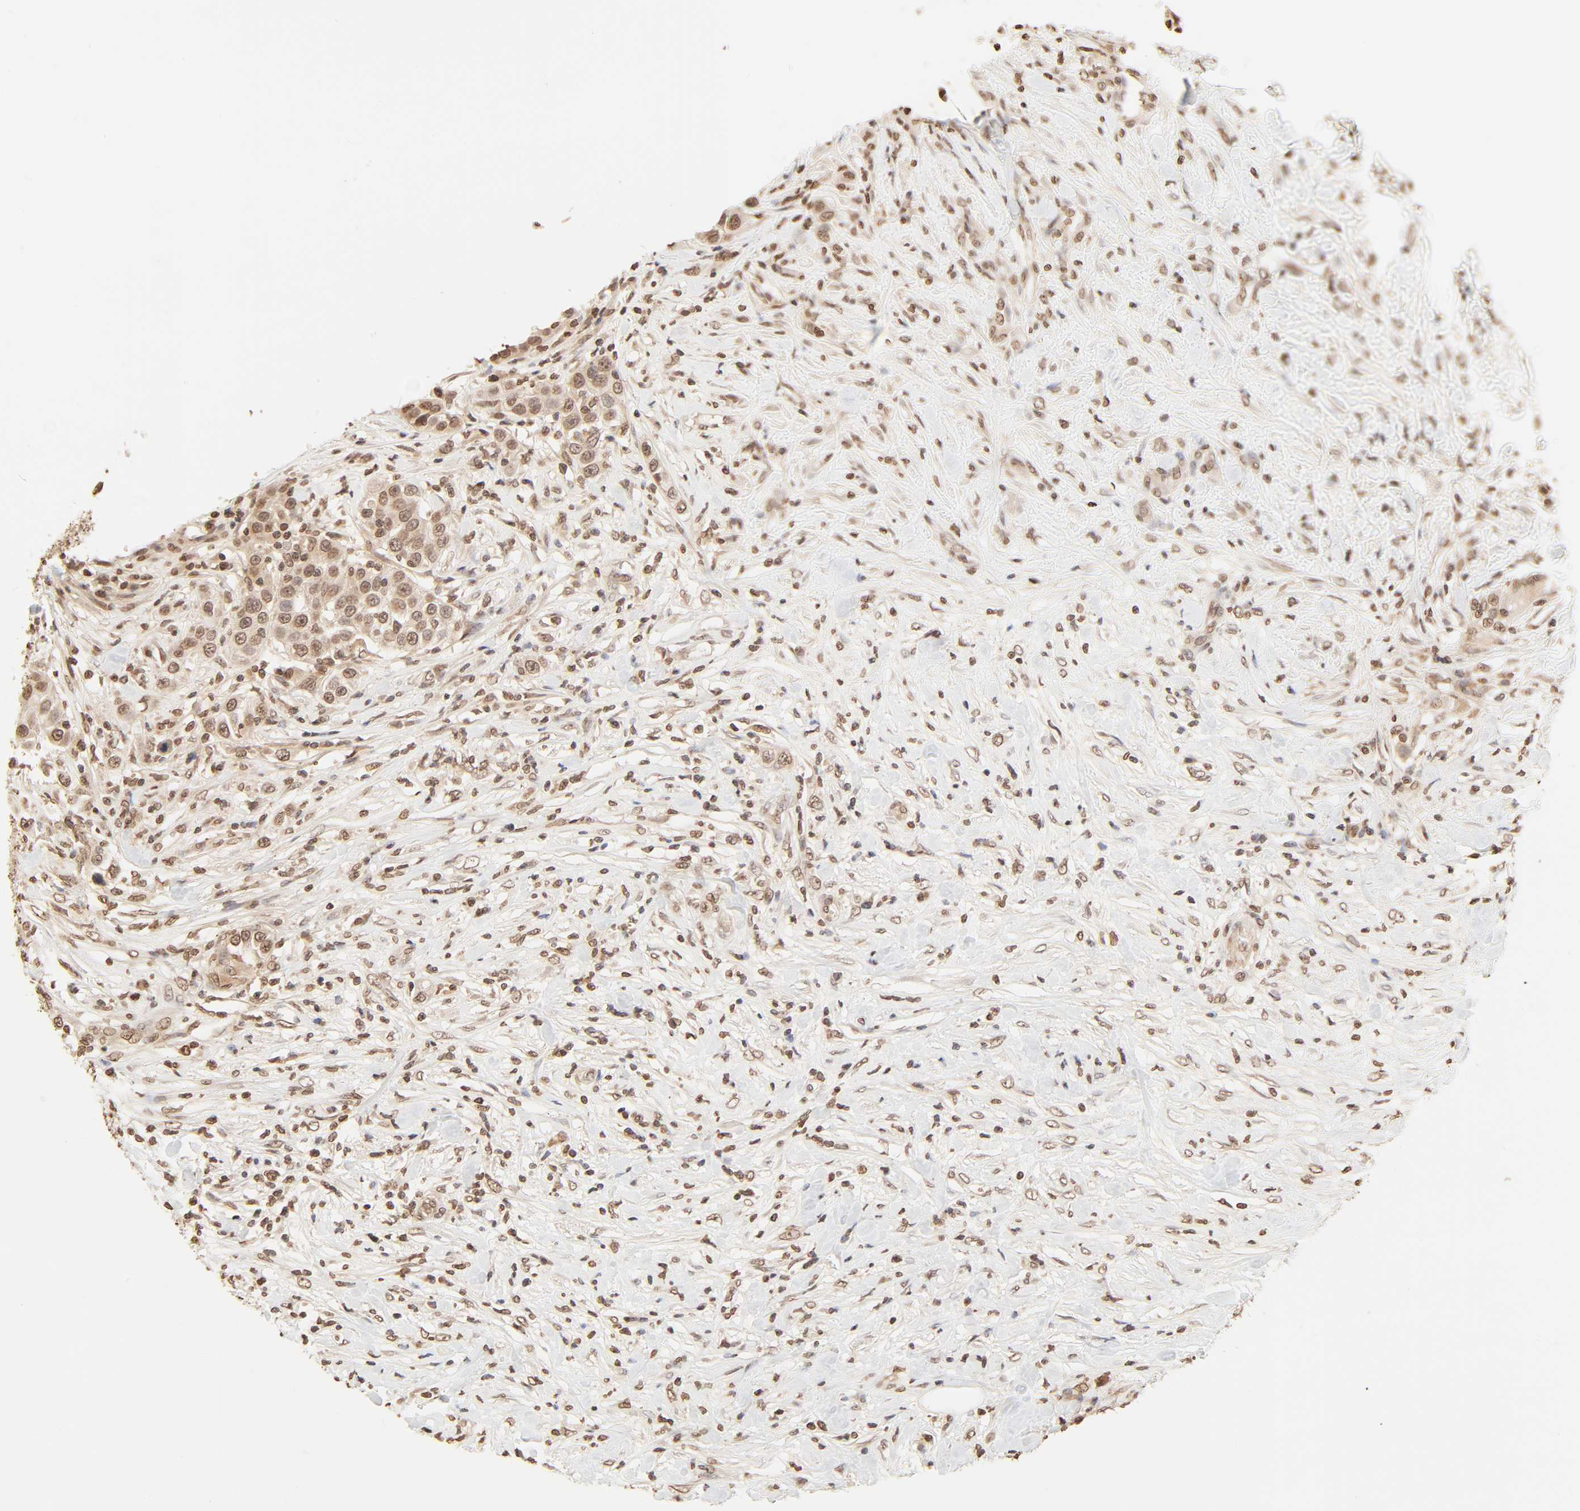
{"staining": {"intensity": "moderate", "quantity": ">75%", "location": "cytoplasmic/membranous,nuclear"}, "tissue": "urothelial cancer", "cell_type": "Tumor cells", "image_type": "cancer", "snomed": [{"axis": "morphology", "description": "Urothelial carcinoma, High grade"}, {"axis": "topography", "description": "Urinary bladder"}], "caption": "The image demonstrates immunohistochemical staining of urothelial cancer. There is moderate cytoplasmic/membranous and nuclear staining is appreciated in approximately >75% of tumor cells. The protein of interest is stained brown, and the nuclei are stained in blue (DAB (3,3'-diaminobenzidine) IHC with brightfield microscopy, high magnification).", "gene": "TBL1X", "patient": {"sex": "female", "age": 80}}